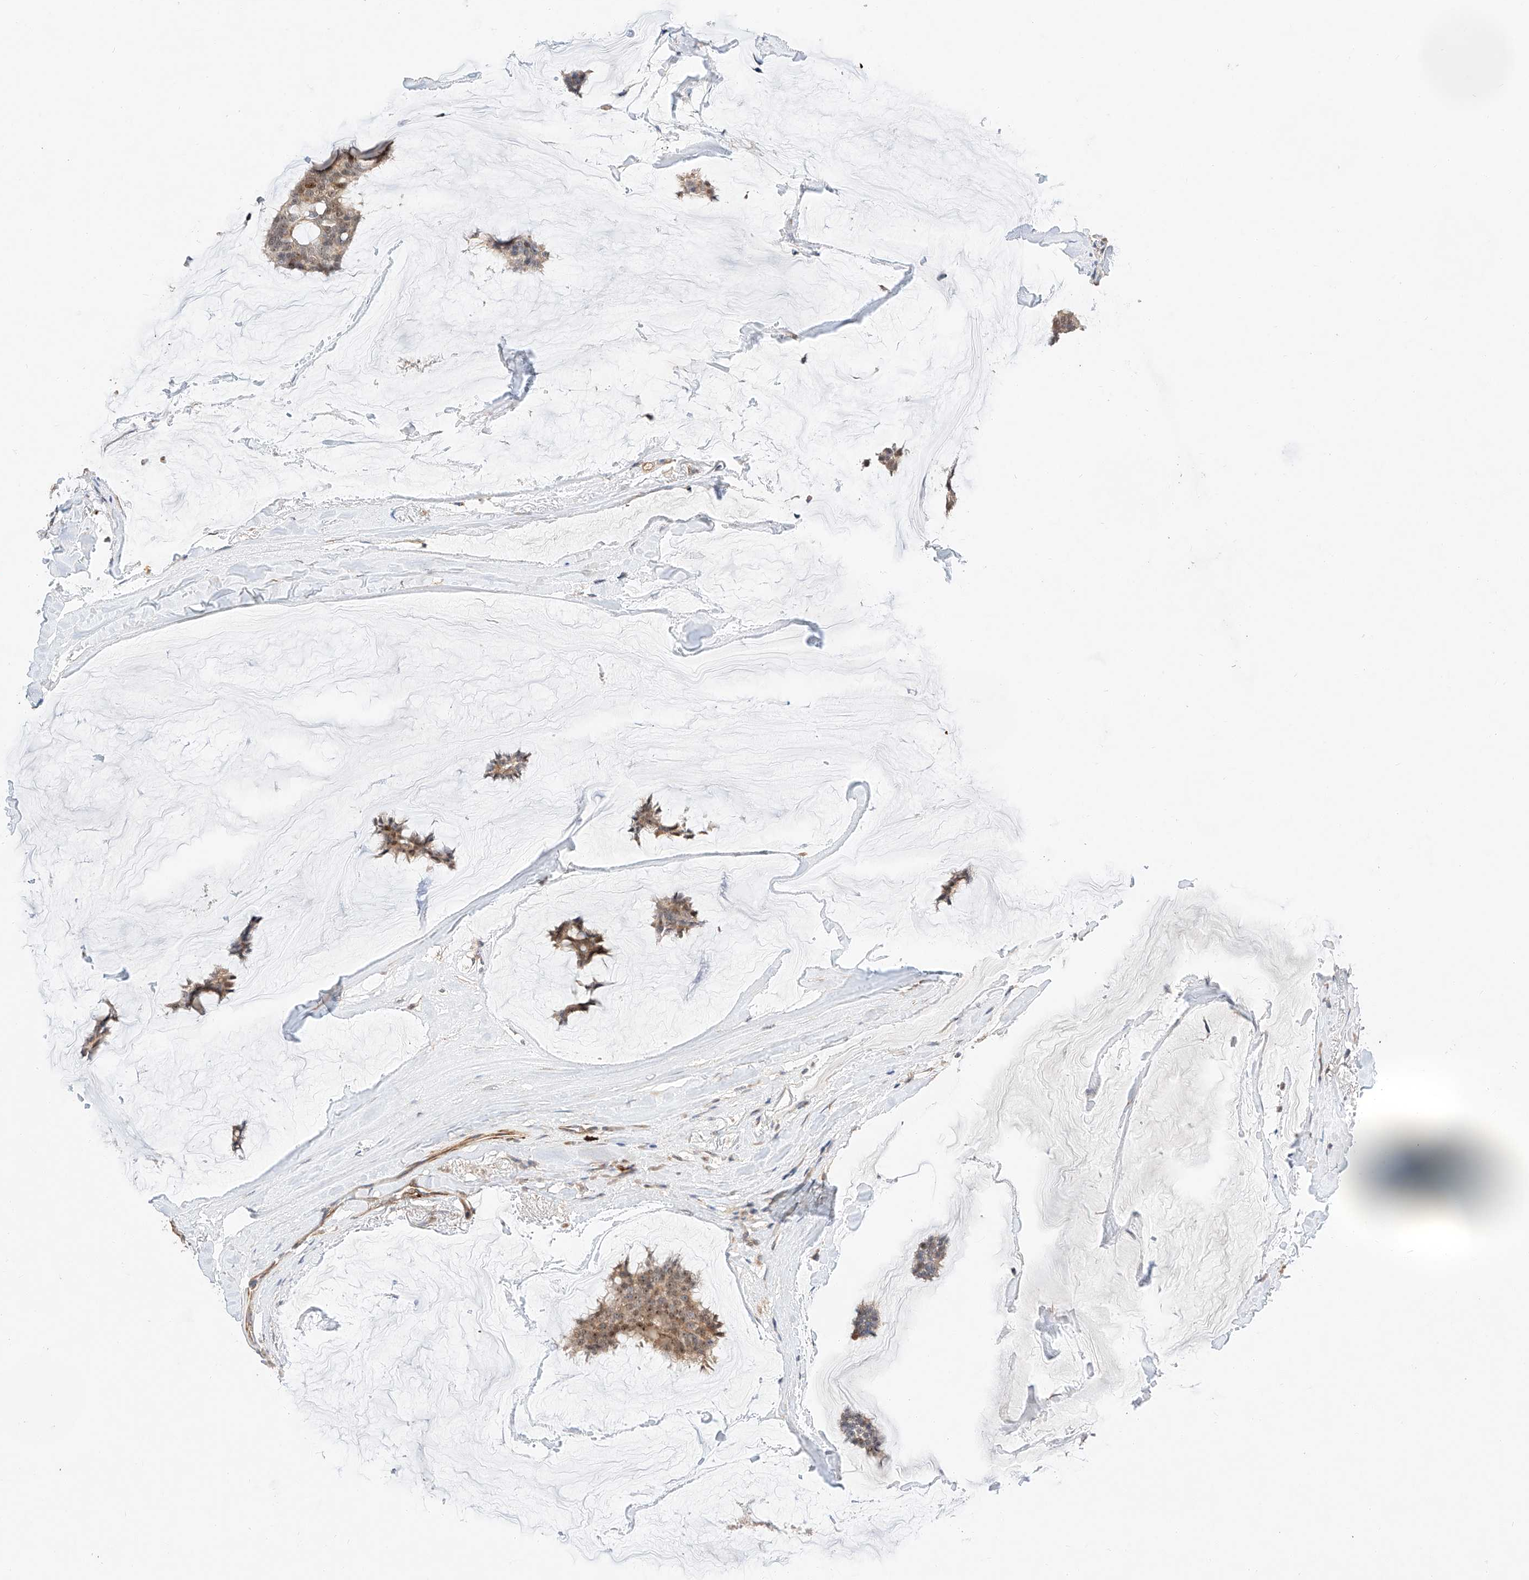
{"staining": {"intensity": "moderate", "quantity": ">75%", "location": "cytoplasmic/membranous,nuclear"}, "tissue": "breast cancer", "cell_type": "Tumor cells", "image_type": "cancer", "snomed": [{"axis": "morphology", "description": "Duct carcinoma"}, {"axis": "topography", "description": "Breast"}], "caption": "Protein expression analysis of human breast infiltrating ductal carcinoma reveals moderate cytoplasmic/membranous and nuclear staining in about >75% of tumor cells.", "gene": "RAB23", "patient": {"sex": "female", "age": 93}}